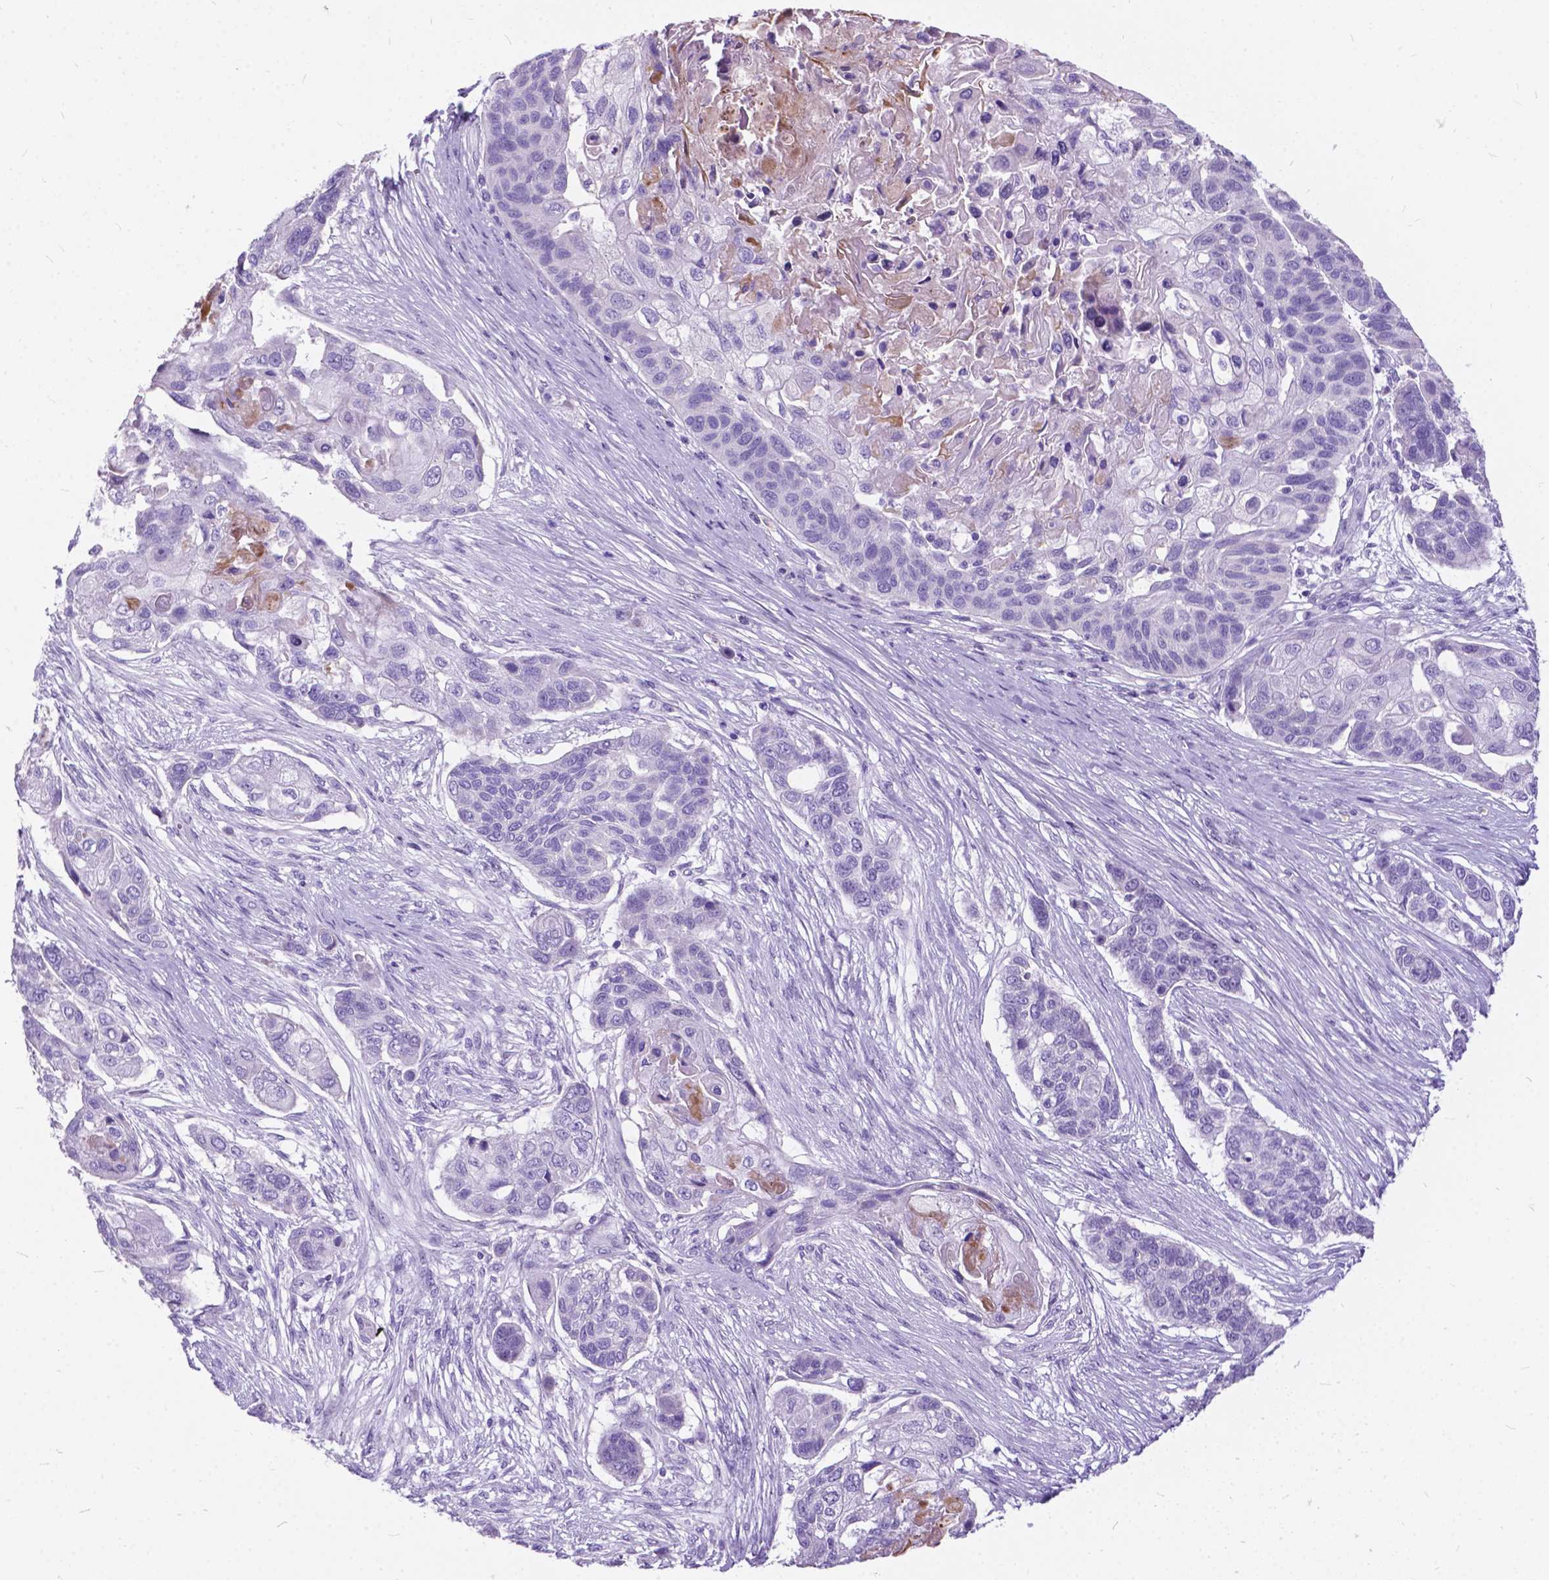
{"staining": {"intensity": "negative", "quantity": "none", "location": "none"}, "tissue": "lung cancer", "cell_type": "Tumor cells", "image_type": "cancer", "snomed": [{"axis": "morphology", "description": "Squamous cell carcinoma, NOS"}, {"axis": "topography", "description": "Lung"}], "caption": "Tumor cells show no significant protein staining in lung cancer (squamous cell carcinoma).", "gene": "BSND", "patient": {"sex": "male", "age": 69}}